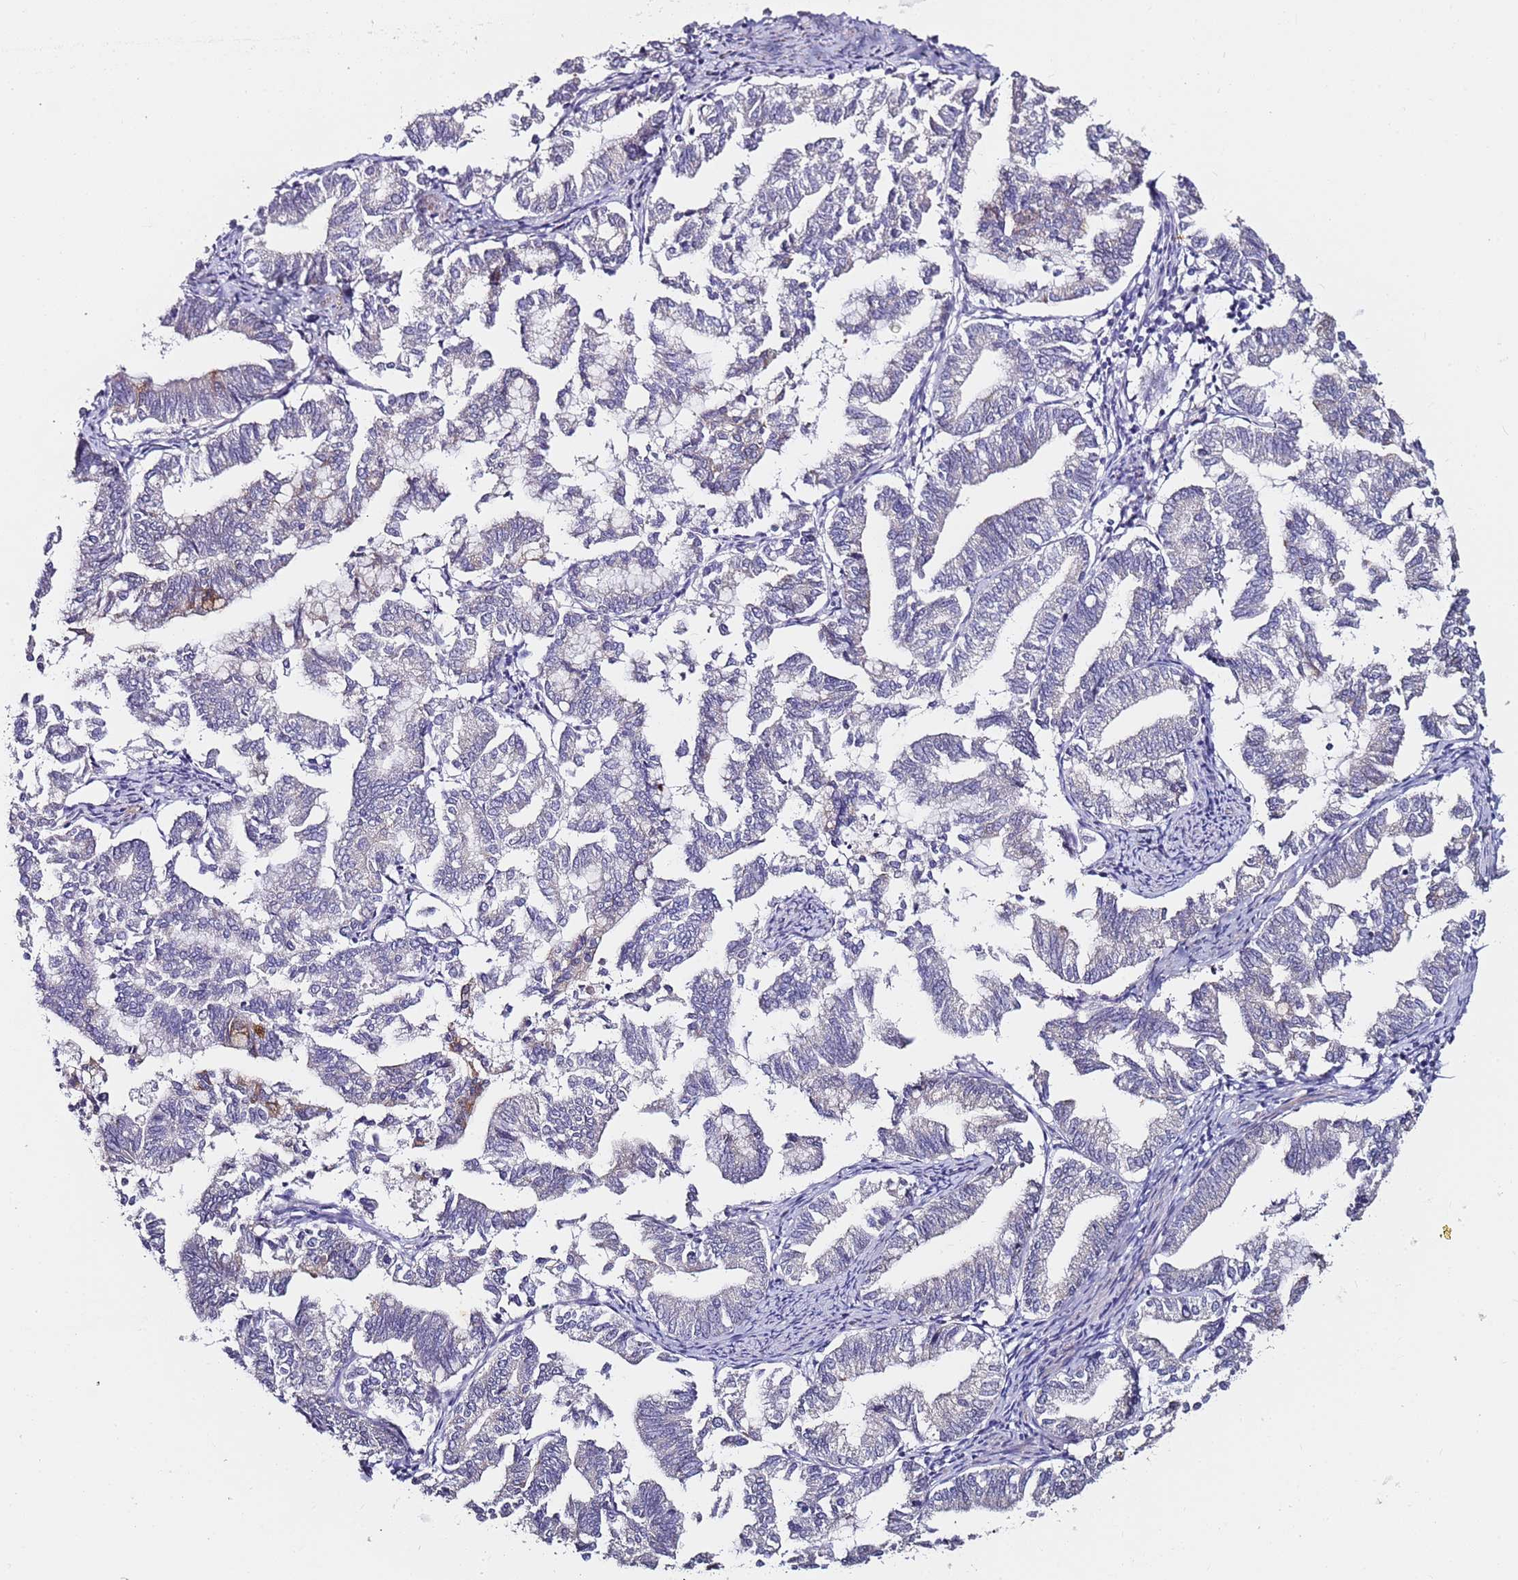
{"staining": {"intensity": "moderate", "quantity": "<25%", "location": "cytoplasmic/membranous"}, "tissue": "endometrial cancer", "cell_type": "Tumor cells", "image_type": "cancer", "snomed": [{"axis": "morphology", "description": "Adenocarcinoma, NOS"}, {"axis": "topography", "description": "Endometrium"}], "caption": "Immunohistochemistry (IHC) staining of endometrial cancer, which displays low levels of moderate cytoplasmic/membranous staining in approximately <25% of tumor cells indicating moderate cytoplasmic/membranous protein expression. The staining was performed using DAB (3,3'-diaminobenzidine) (brown) for protein detection and nuclei were counterstained in hematoxylin (blue).", "gene": "SRRM5", "patient": {"sex": "female", "age": 79}}